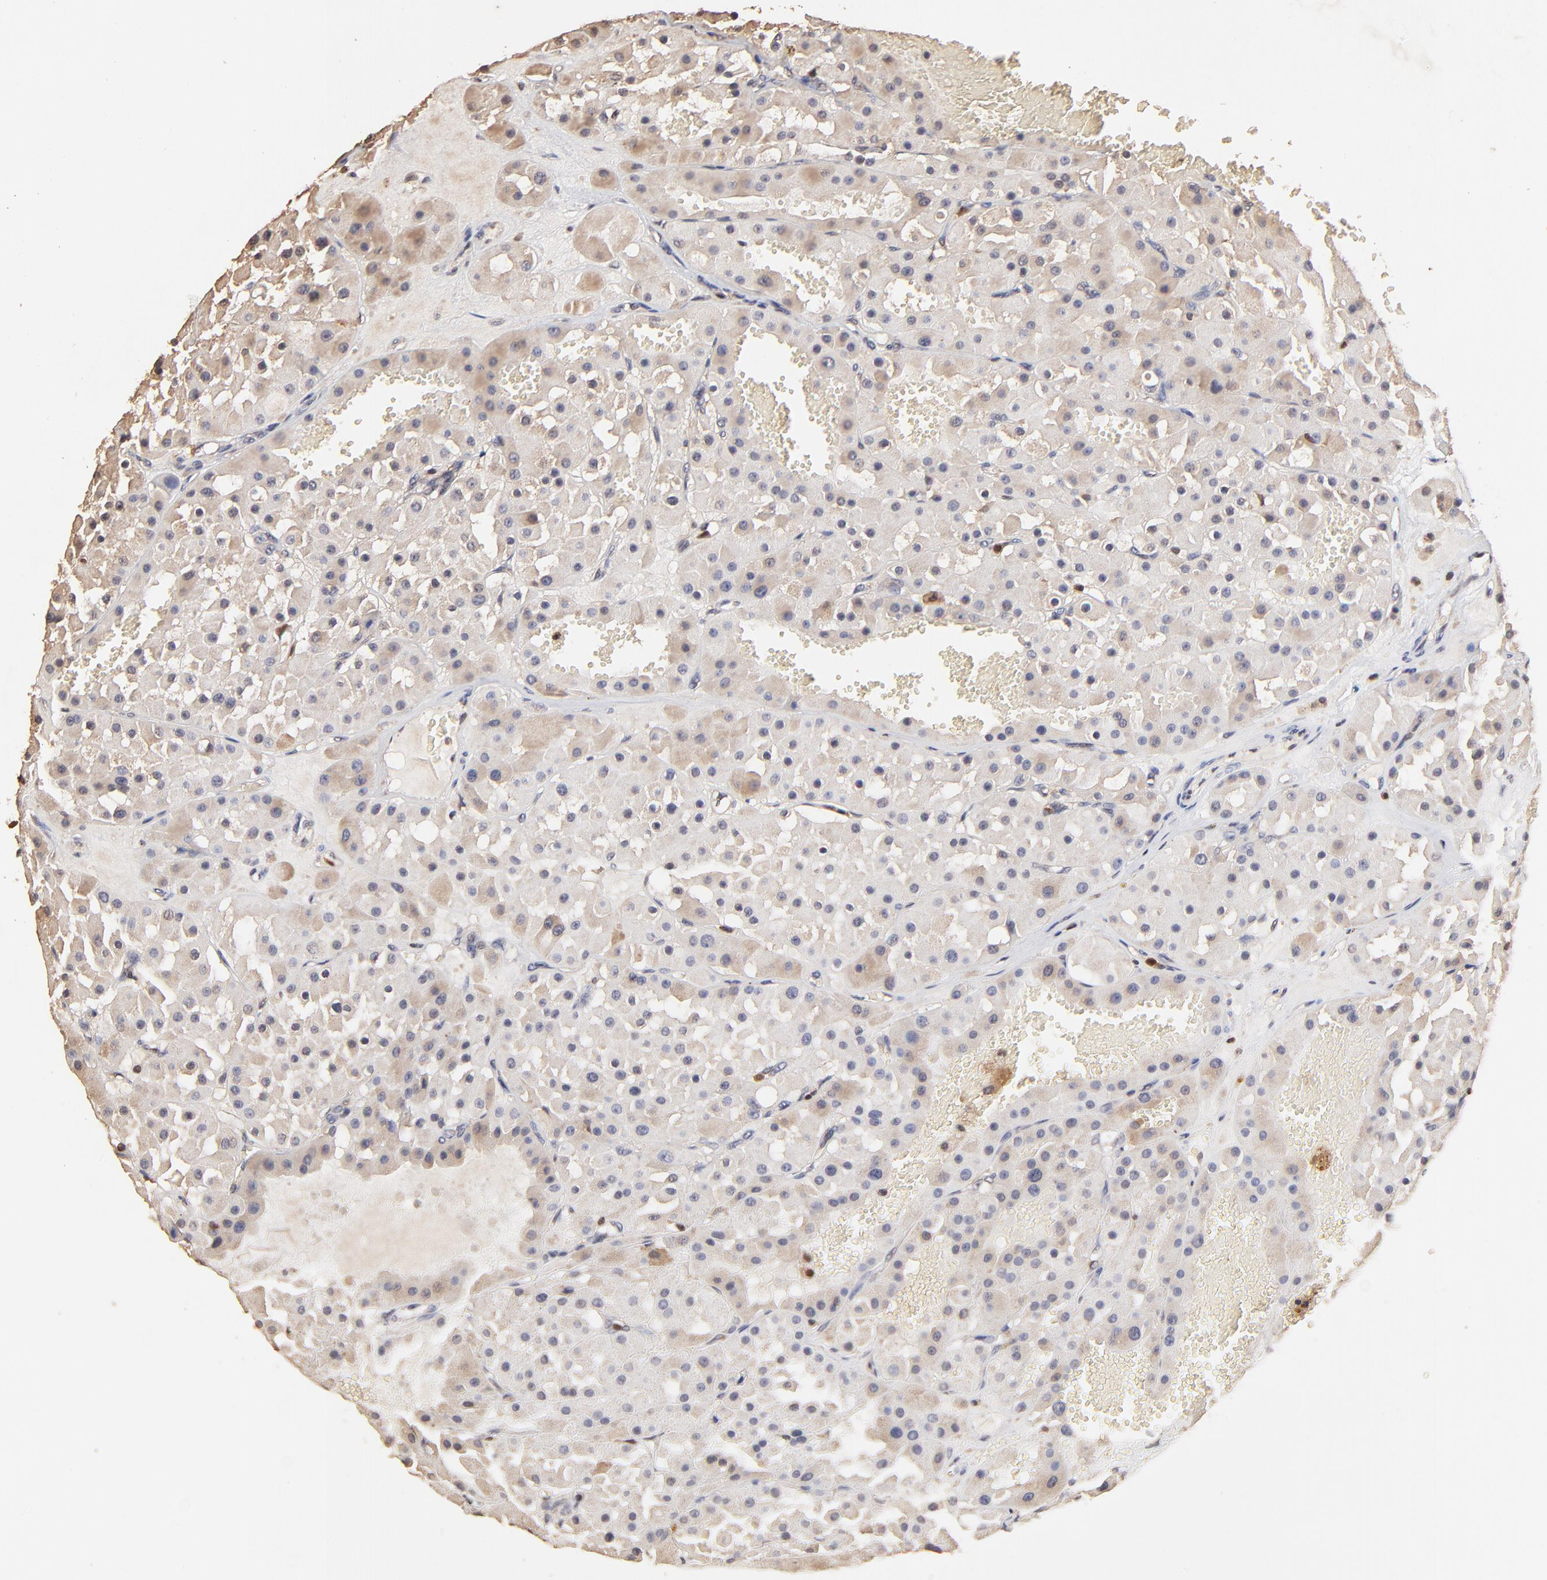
{"staining": {"intensity": "weak", "quantity": "25%-75%", "location": "cytoplasmic/membranous"}, "tissue": "renal cancer", "cell_type": "Tumor cells", "image_type": "cancer", "snomed": [{"axis": "morphology", "description": "Adenocarcinoma, uncertain malignant potential"}, {"axis": "topography", "description": "Kidney"}], "caption": "Tumor cells show low levels of weak cytoplasmic/membranous staining in about 25%-75% of cells in renal cancer (adenocarcinoma,  uncertain malignant potential).", "gene": "CASP1", "patient": {"sex": "male", "age": 63}}